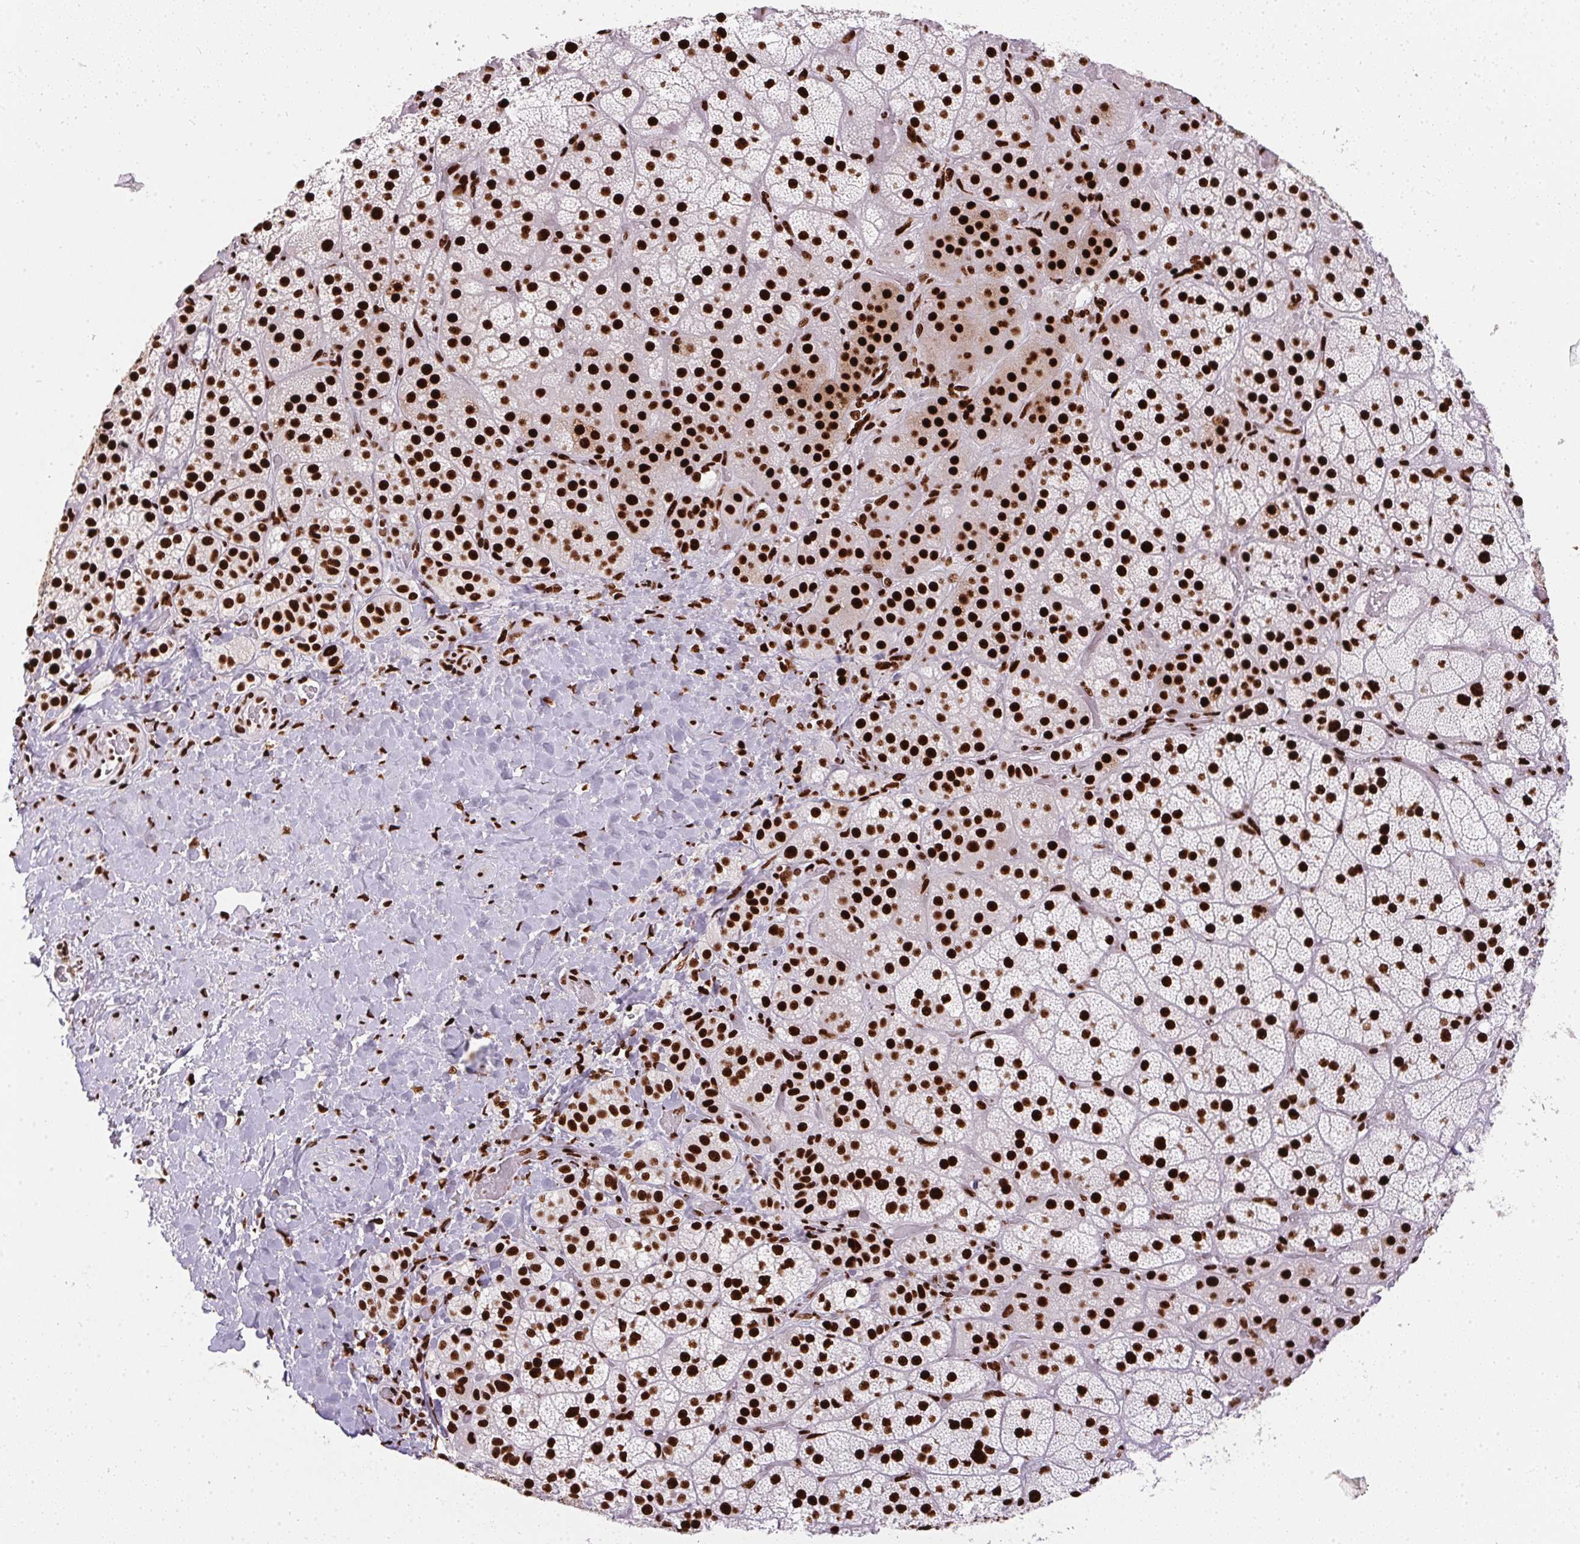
{"staining": {"intensity": "strong", "quantity": ">75%", "location": "nuclear"}, "tissue": "adrenal gland", "cell_type": "Glandular cells", "image_type": "normal", "snomed": [{"axis": "morphology", "description": "Normal tissue, NOS"}, {"axis": "topography", "description": "Adrenal gland"}], "caption": "Strong nuclear staining for a protein is seen in approximately >75% of glandular cells of normal adrenal gland using IHC.", "gene": "PAGE3", "patient": {"sex": "male", "age": 57}}